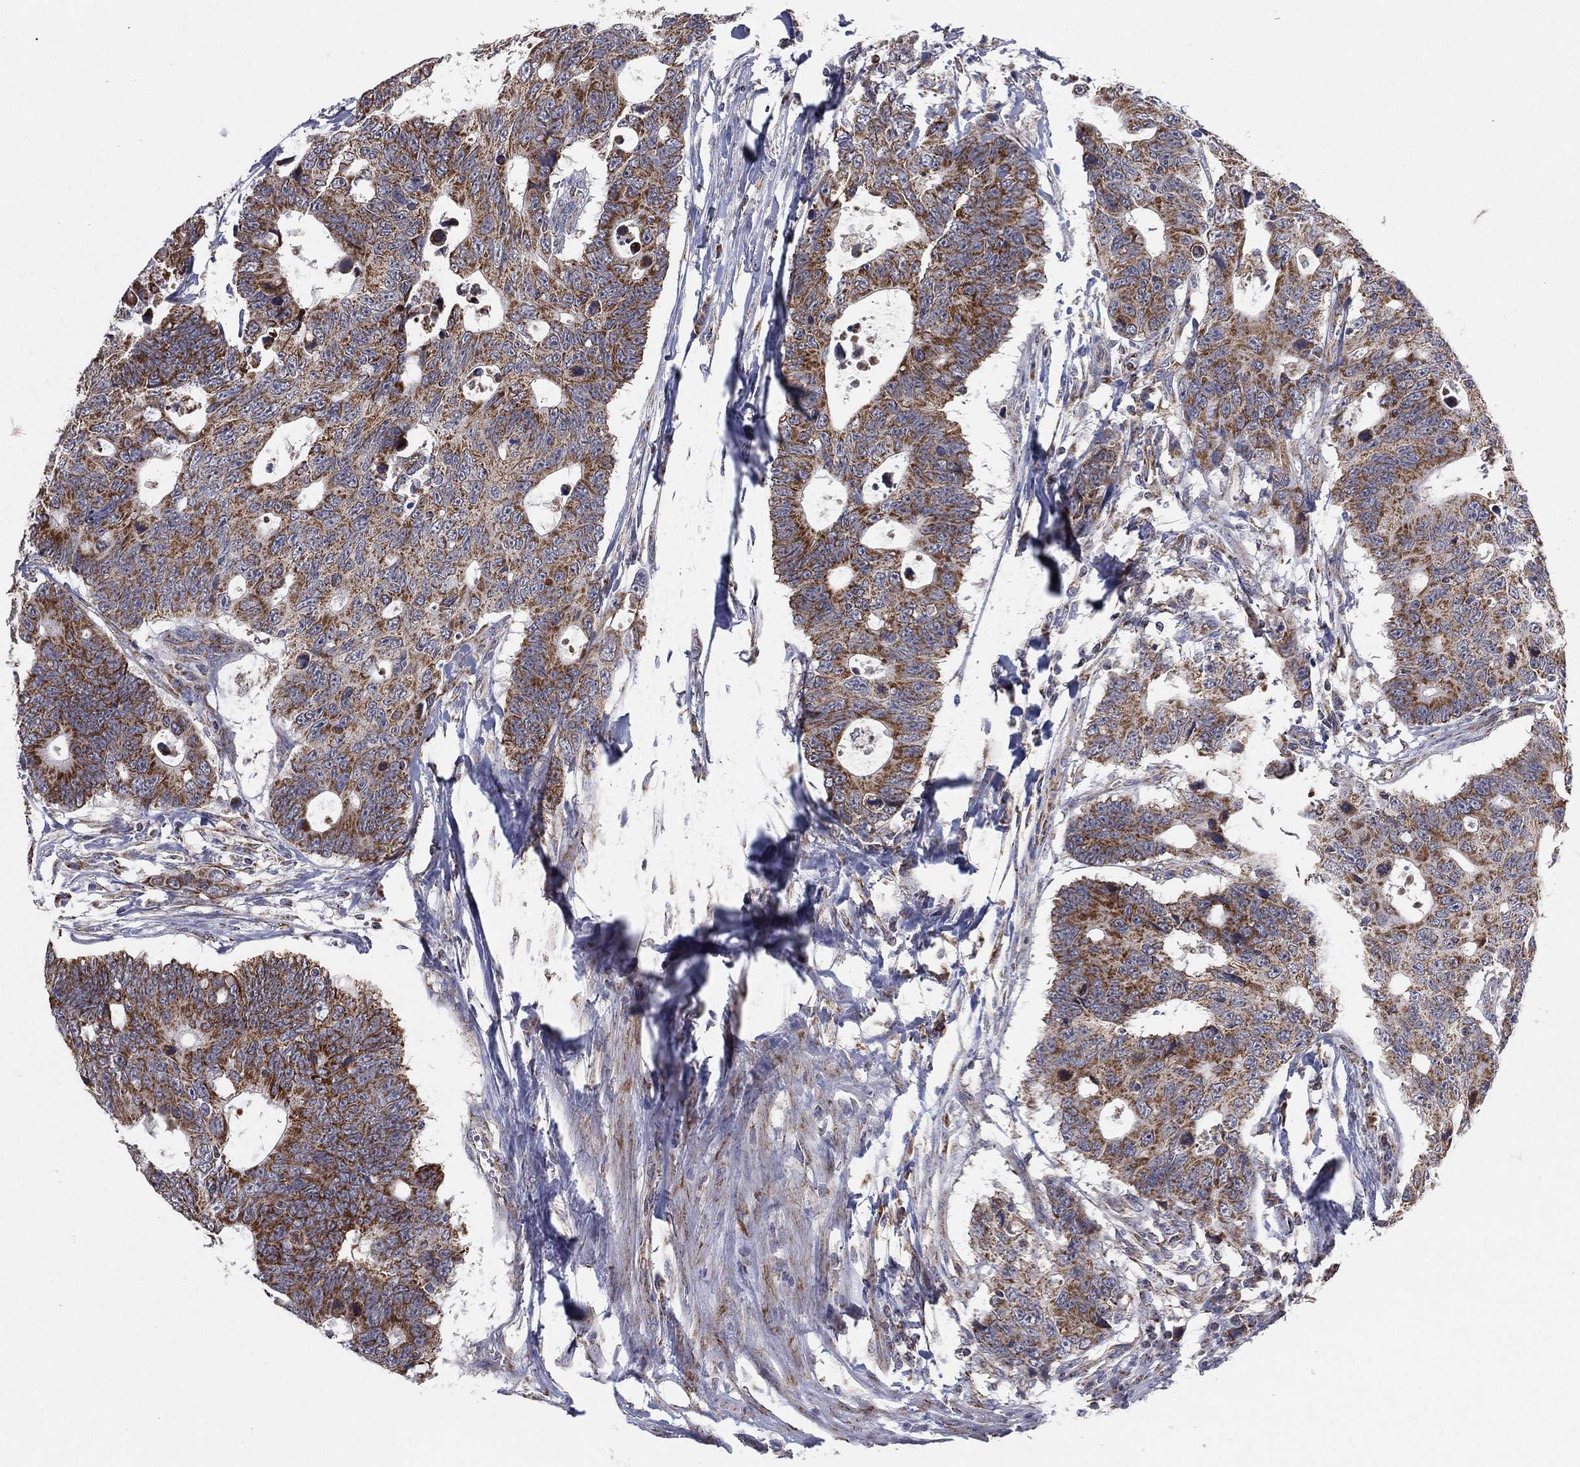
{"staining": {"intensity": "moderate", "quantity": ">75%", "location": "cytoplasmic/membranous"}, "tissue": "colorectal cancer", "cell_type": "Tumor cells", "image_type": "cancer", "snomed": [{"axis": "morphology", "description": "Adenocarcinoma, NOS"}, {"axis": "topography", "description": "Colon"}], "caption": "Human colorectal adenocarcinoma stained with a brown dye reveals moderate cytoplasmic/membranous positive expression in approximately >75% of tumor cells.", "gene": "PSMG4", "patient": {"sex": "female", "age": 77}}